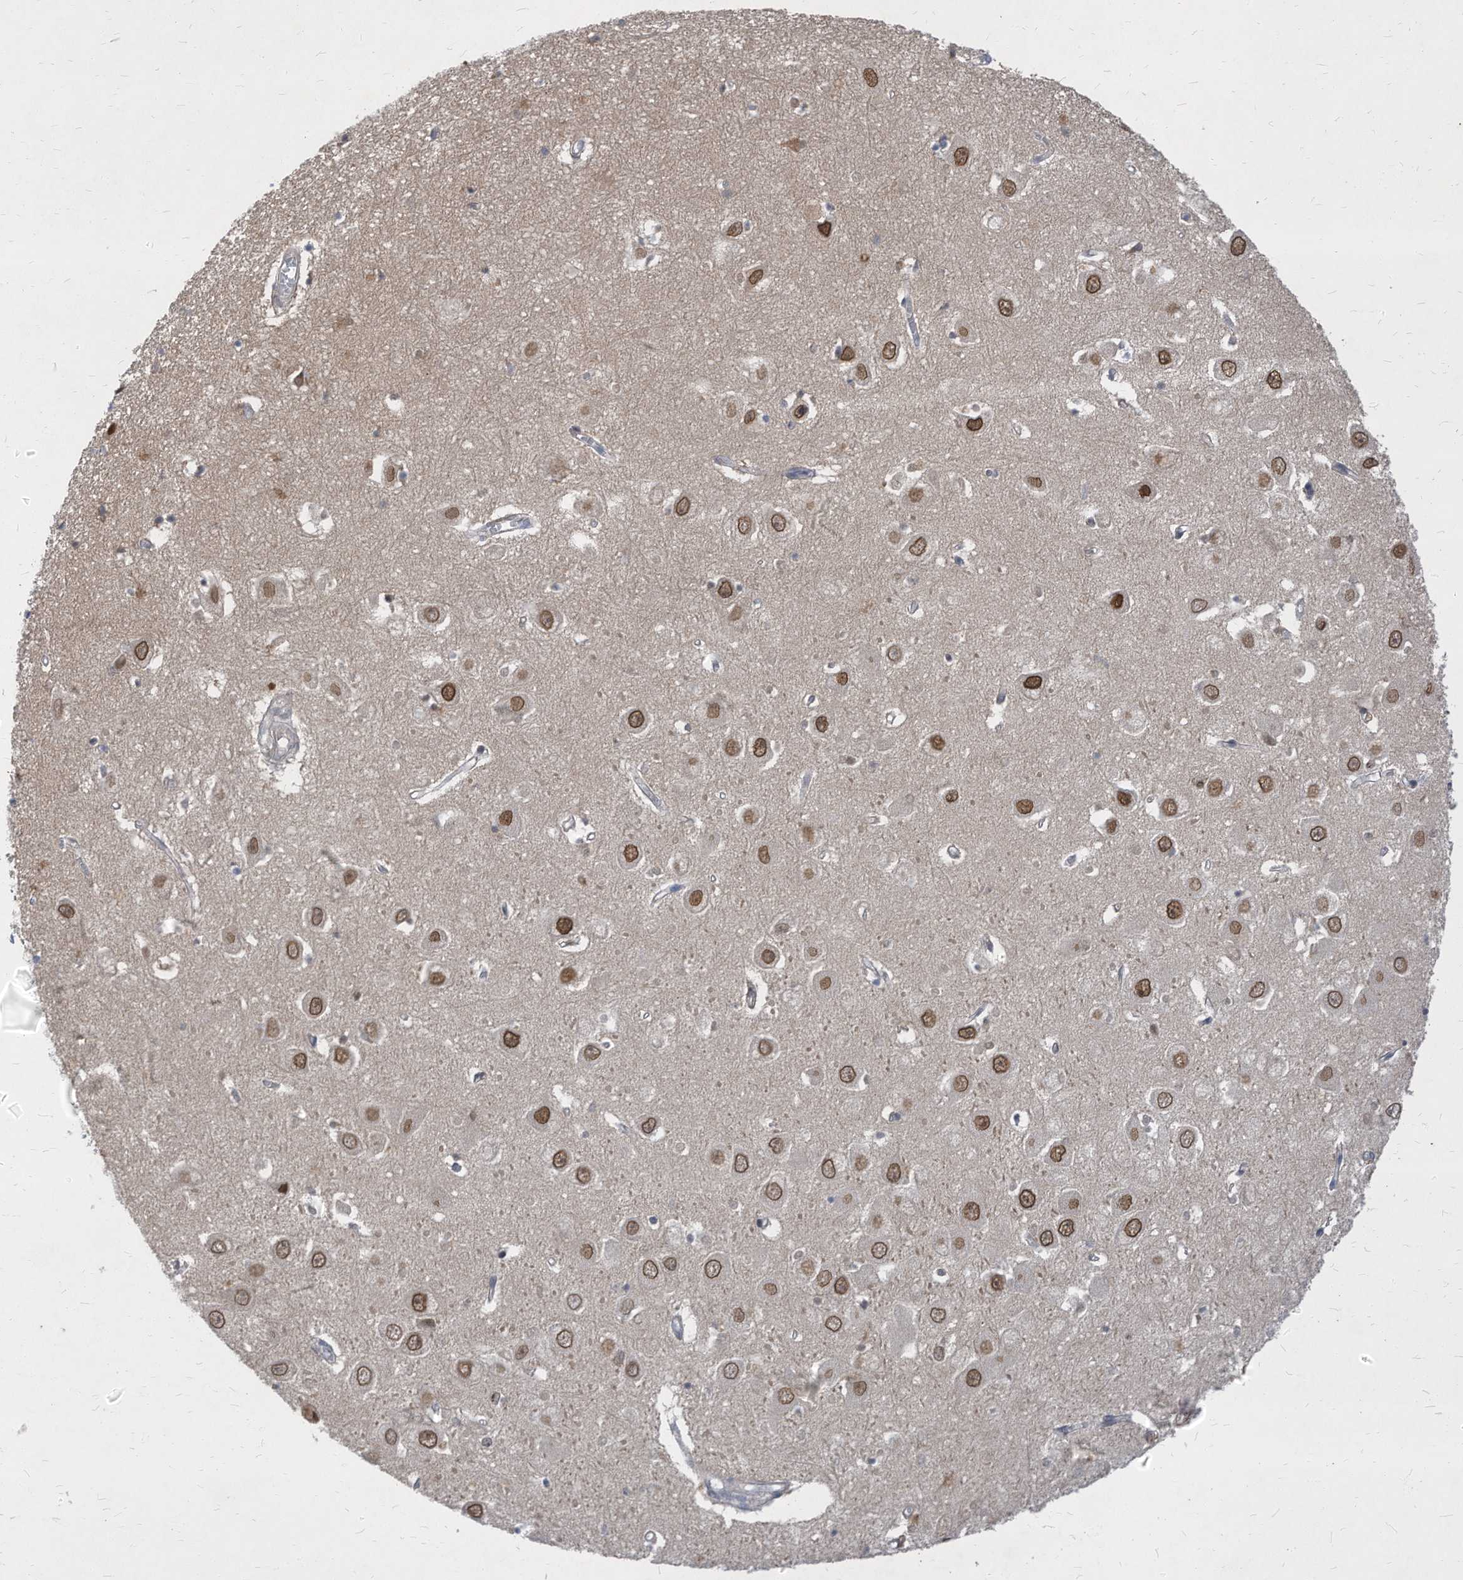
{"staining": {"intensity": "moderate", "quantity": "<25%", "location": "nuclear"}, "tissue": "hippocampus", "cell_type": "Glial cells", "image_type": "normal", "snomed": [{"axis": "morphology", "description": "Normal tissue, NOS"}, {"axis": "topography", "description": "Hippocampus"}], "caption": "Immunohistochemical staining of normal human hippocampus shows low levels of moderate nuclear expression in approximately <25% of glial cells.", "gene": "KPNB1", "patient": {"sex": "female", "age": 64}}